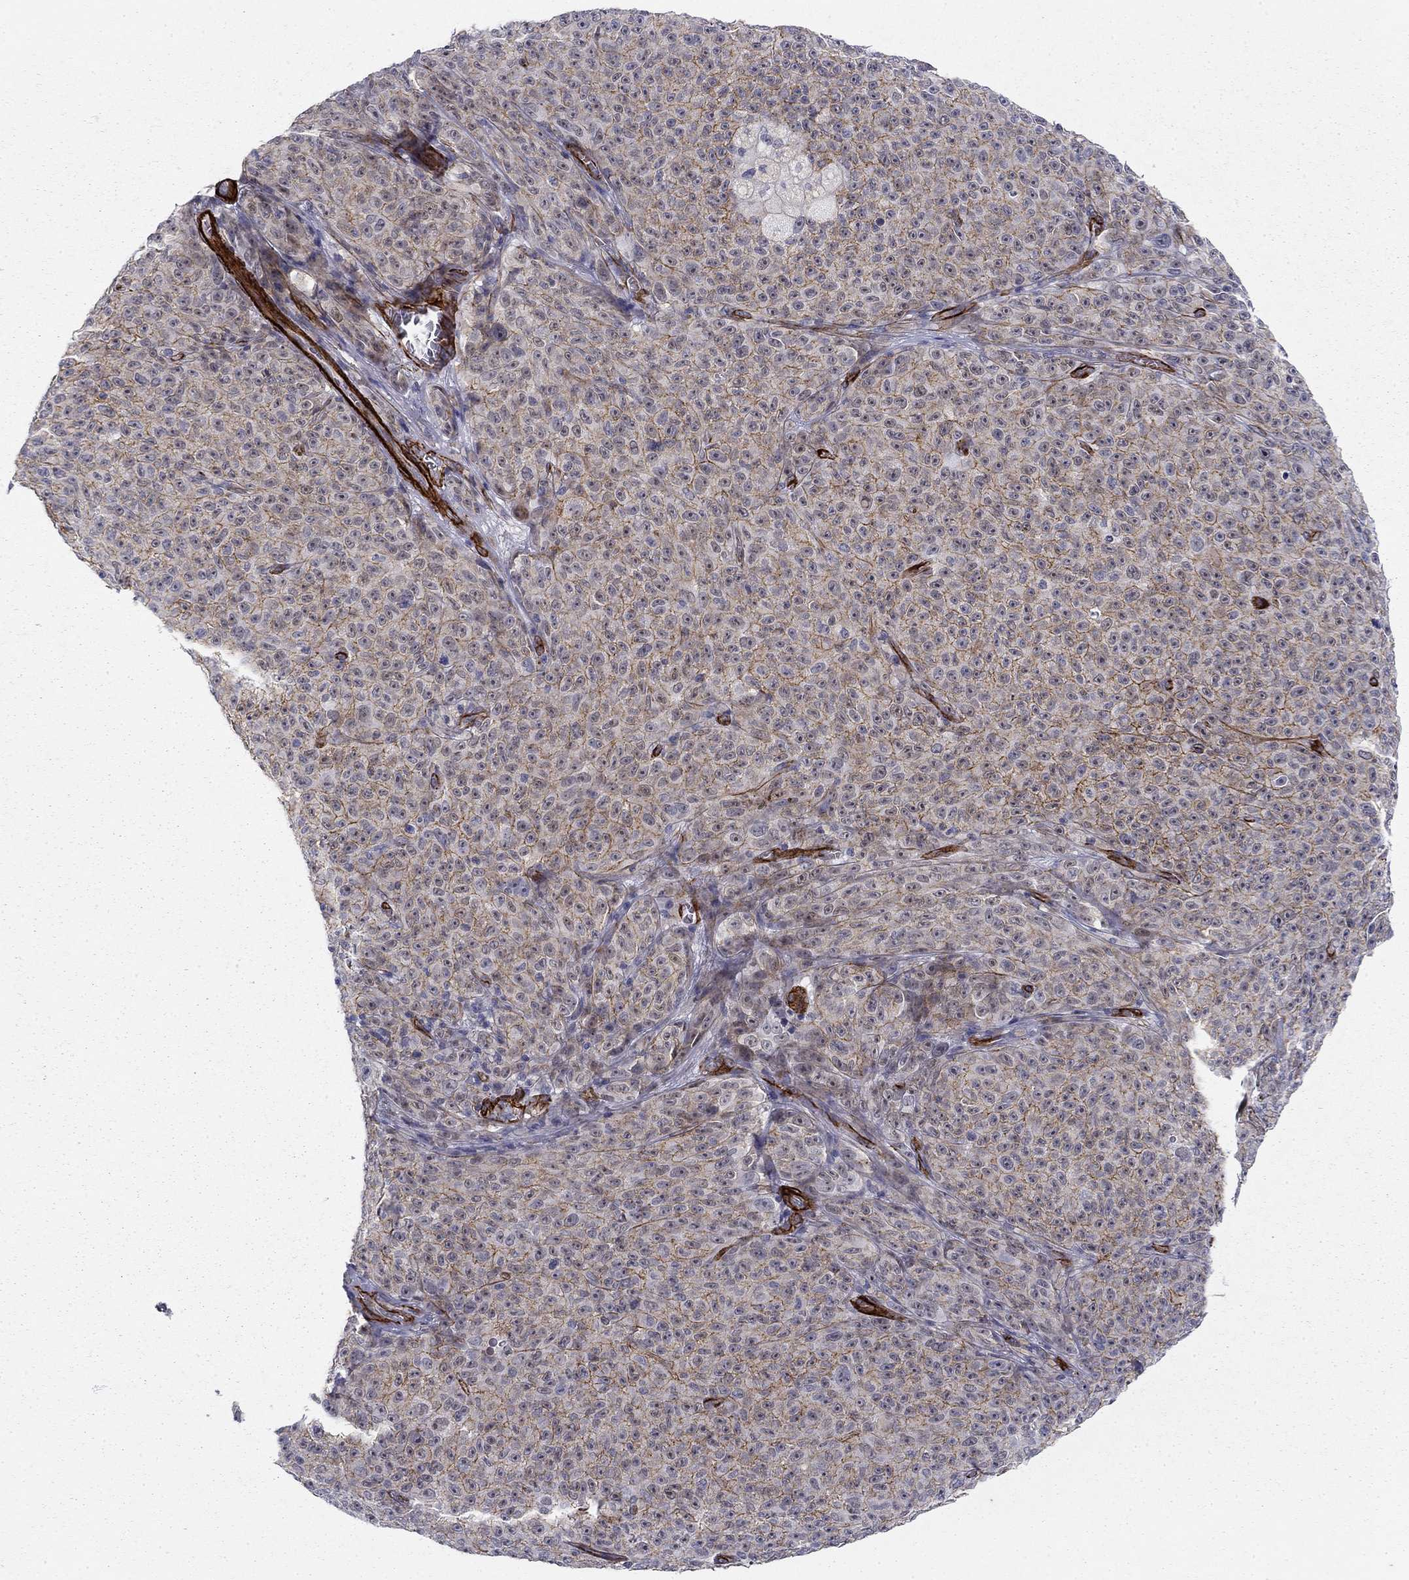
{"staining": {"intensity": "moderate", "quantity": "25%-75%", "location": "cytoplasmic/membranous"}, "tissue": "melanoma", "cell_type": "Tumor cells", "image_type": "cancer", "snomed": [{"axis": "morphology", "description": "Malignant melanoma, NOS"}, {"axis": "topography", "description": "Skin"}], "caption": "This micrograph exhibits melanoma stained with immunohistochemistry to label a protein in brown. The cytoplasmic/membranous of tumor cells show moderate positivity for the protein. Nuclei are counter-stained blue.", "gene": "KRBA1", "patient": {"sex": "female", "age": 82}}